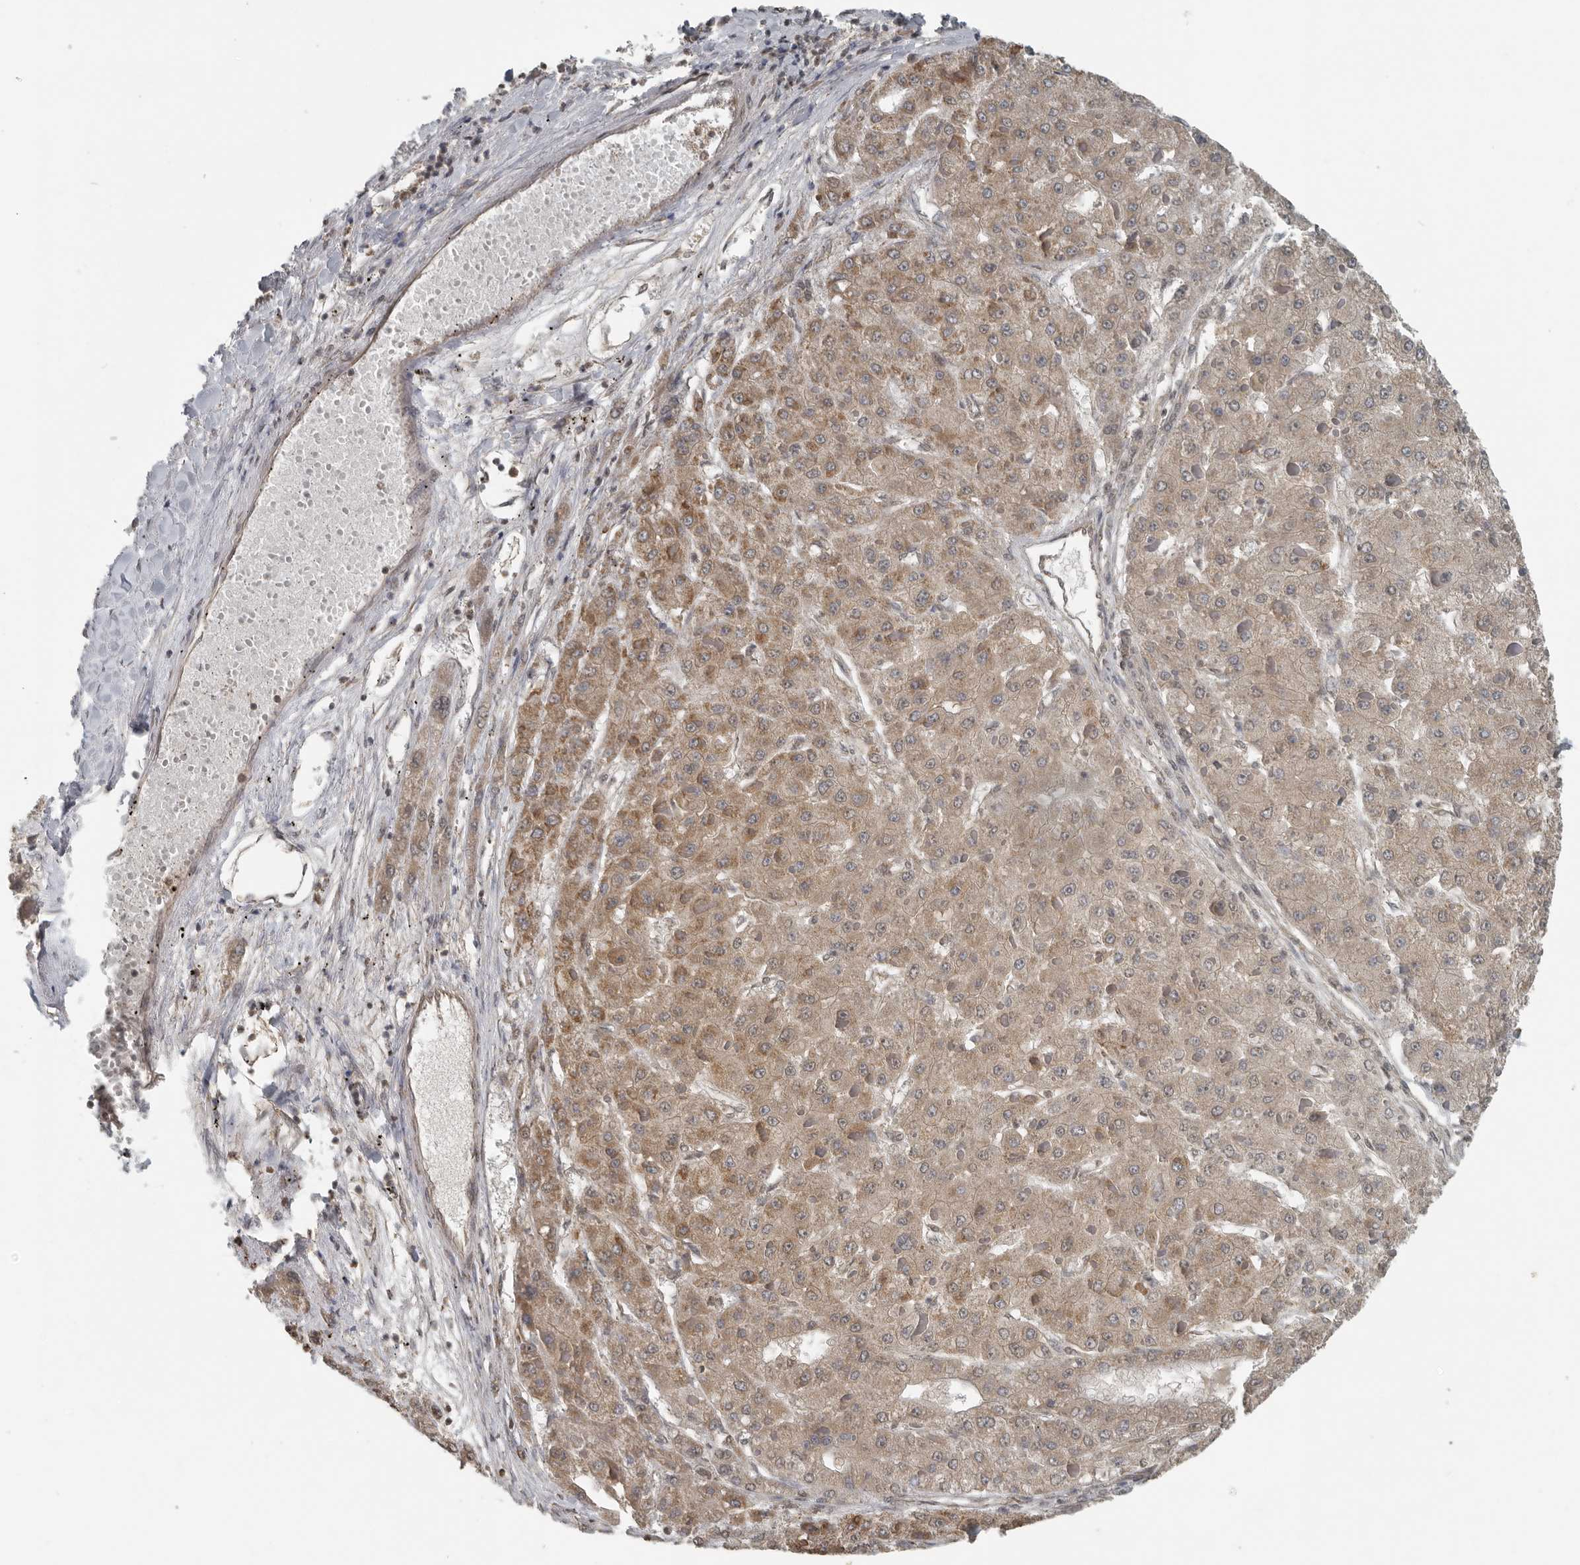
{"staining": {"intensity": "moderate", "quantity": ">75%", "location": "cytoplasmic/membranous"}, "tissue": "liver cancer", "cell_type": "Tumor cells", "image_type": "cancer", "snomed": [{"axis": "morphology", "description": "Carcinoma, Hepatocellular, NOS"}, {"axis": "topography", "description": "Liver"}], "caption": "Moderate cytoplasmic/membranous protein expression is present in approximately >75% of tumor cells in liver cancer (hepatocellular carcinoma).", "gene": "AFAP1", "patient": {"sex": "female", "age": 73}}